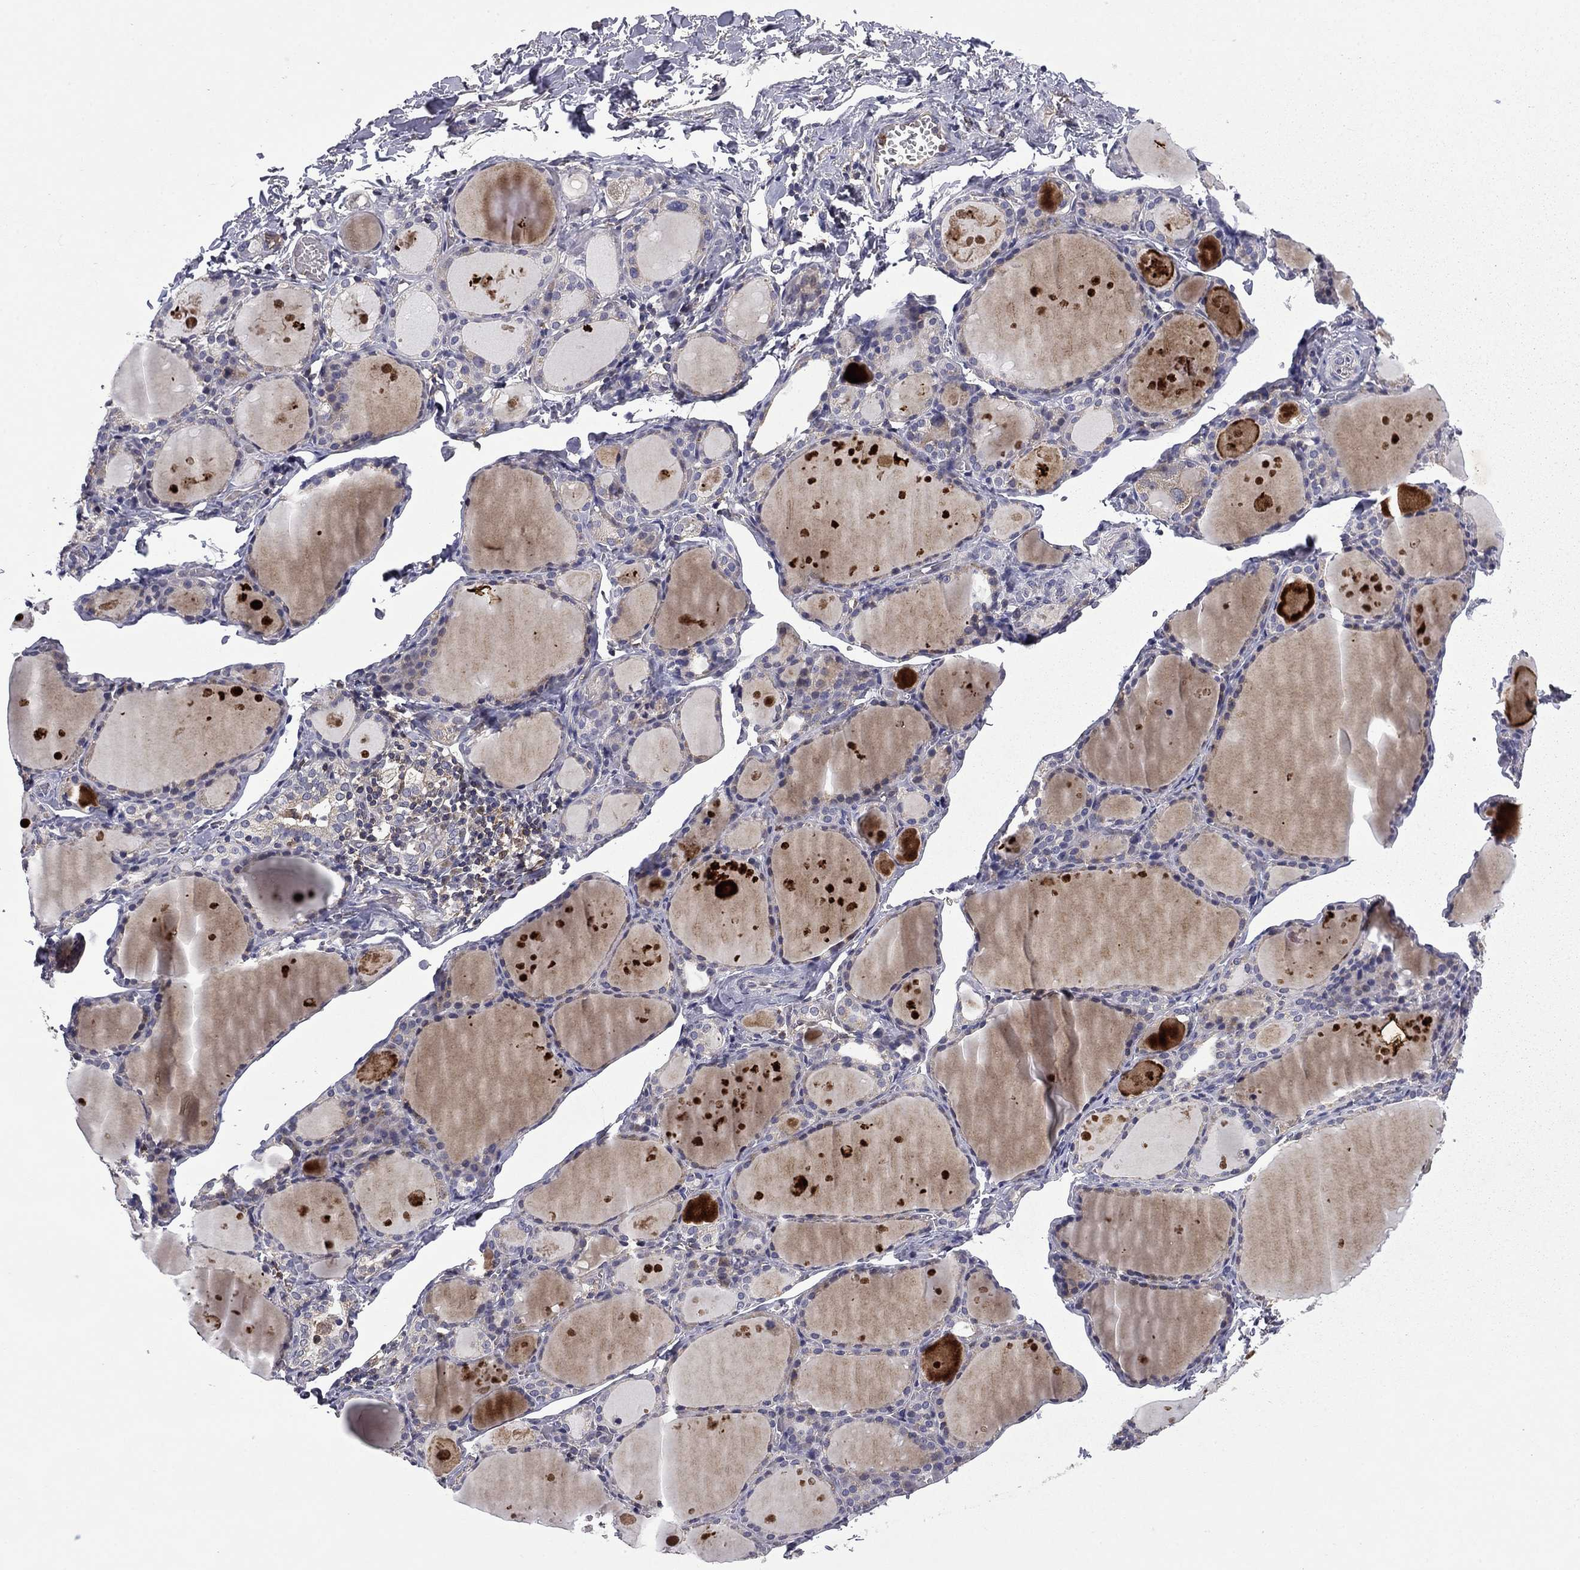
{"staining": {"intensity": "negative", "quantity": "none", "location": "none"}, "tissue": "thyroid gland", "cell_type": "Glandular cells", "image_type": "normal", "snomed": [{"axis": "morphology", "description": "Normal tissue, NOS"}, {"axis": "topography", "description": "Thyroid gland"}], "caption": "The immunohistochemistry (IHC) photomicrograph has no significant staining in glandular cells of thyroid gland.", "gene": "CEACAM7", "patient": {"sex": "male", "age": 68}}